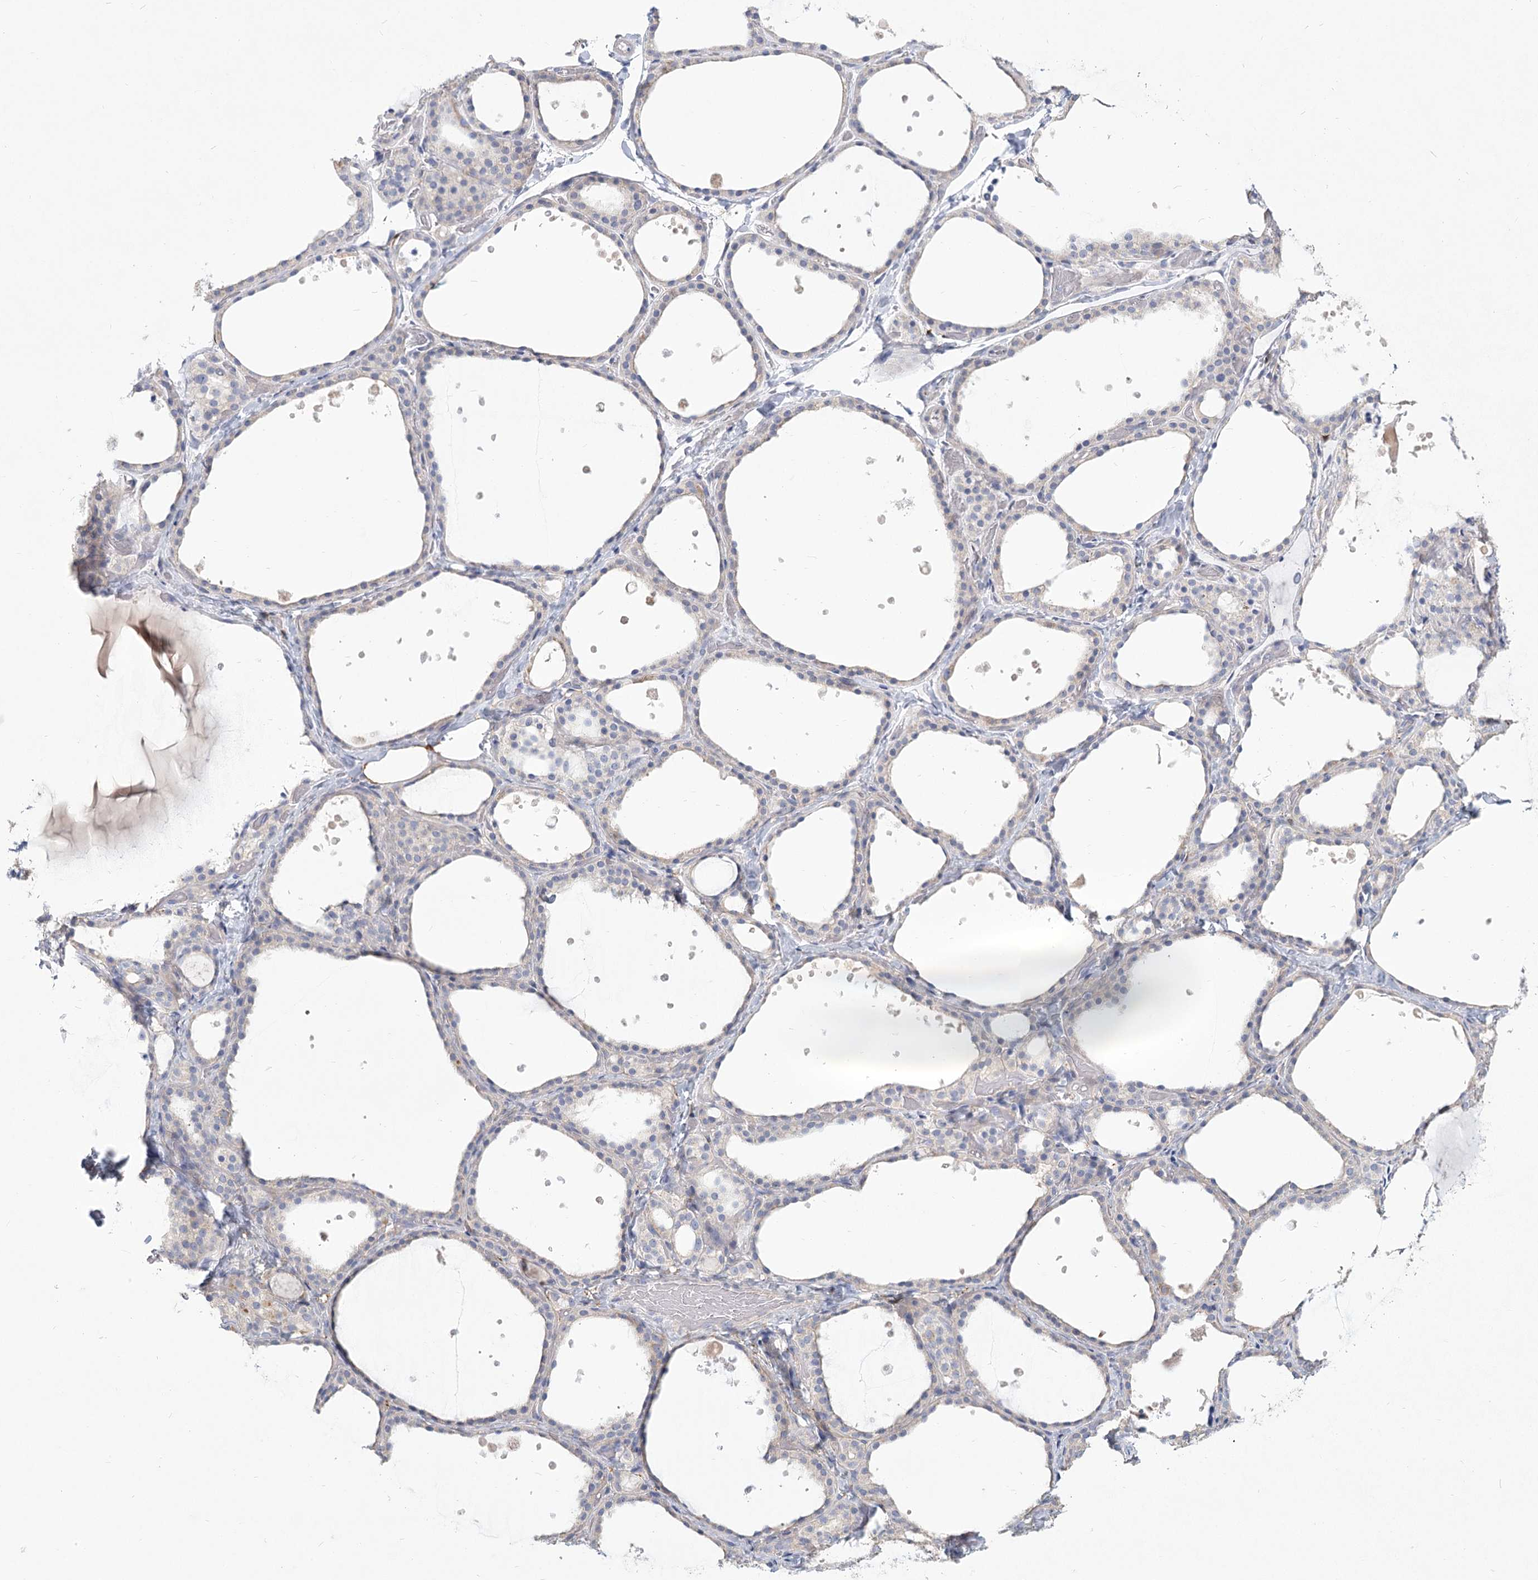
{"staining": {"intensity": "negative", "quantity": "none", "location": "none"}, "tissue": "thyroid gland", "cell_type": "Glandular cells", "image_type": "normal", "snomed": [{"axis": "morphology", "description": "Normal tissue, NOS"}, {"axis": "topography", "description": "Thyroid gland"}], "caption": "This histopathology image is of unremarkable thyroid gland stained with IHC to label a protein in brown with the nuclei are counter-stained blue. There is no positivity in glandular cells.", "gene": "CNTLN", "patient": {"sex": "female", "age": 44}}